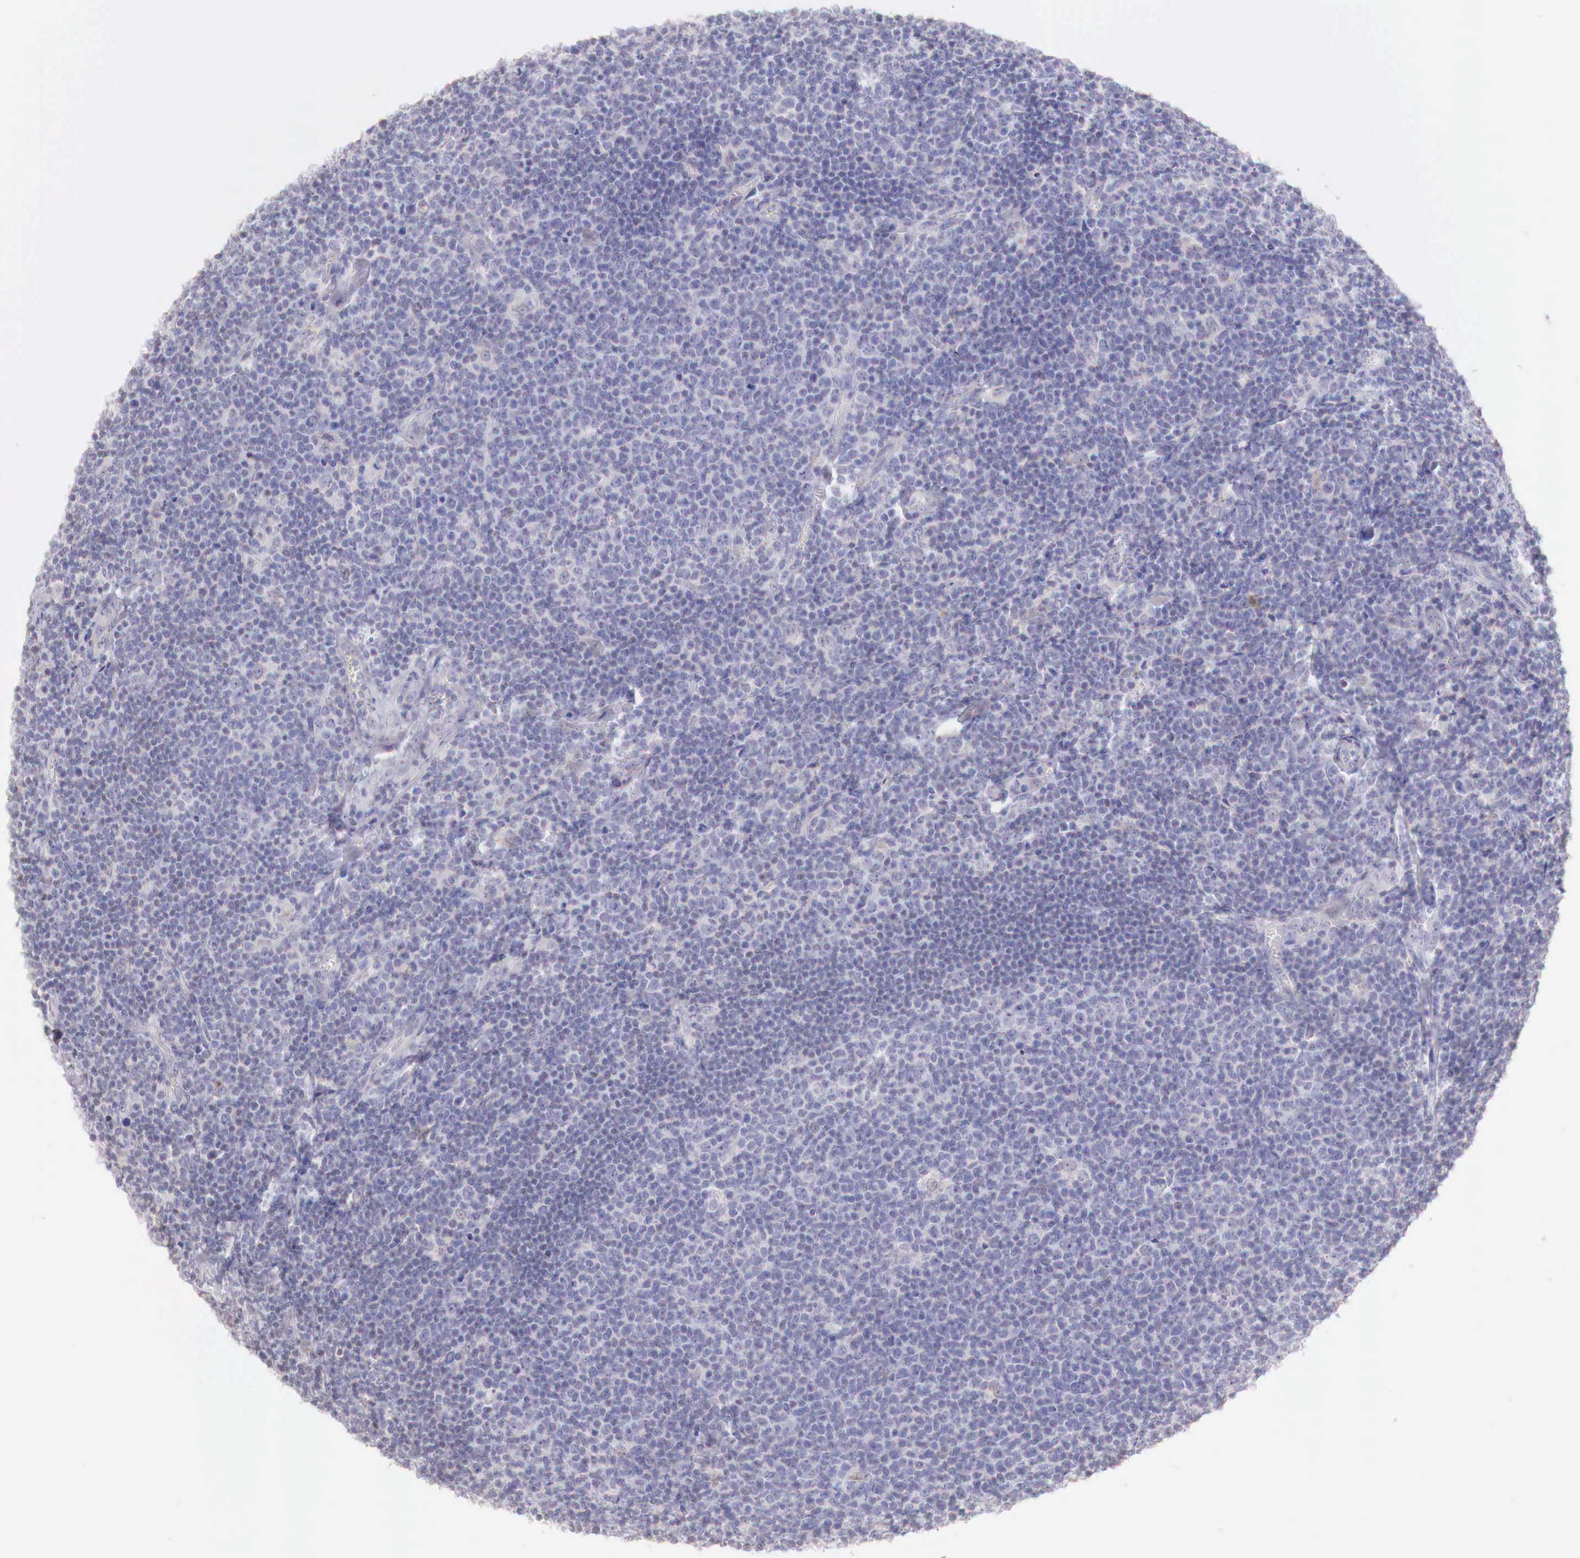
{"staining": {"intensity": "negative", "quantity": "none", "location": "none"}, "tissue": "lymphoma", "cell_type": "Tumor cells", "image_type": "cancer", "snomed": [{"axis": "morphology", "description": "Malignant lymphoma, non-Hodgkin's type, Low grade"}, {"axis": "topography", "description": "Lymph node"}], "caption": "The histopathology image exhibits no significant positivity in tumor cells of lymphoma. The staining was performed using DAB to visualize the protein expression in brown, while the nuclei were stained in blue with hematoxylin (Magnification: 20x).", "gene": "XPNPEP2", "patient": {"sex": "male", "age": 74}}